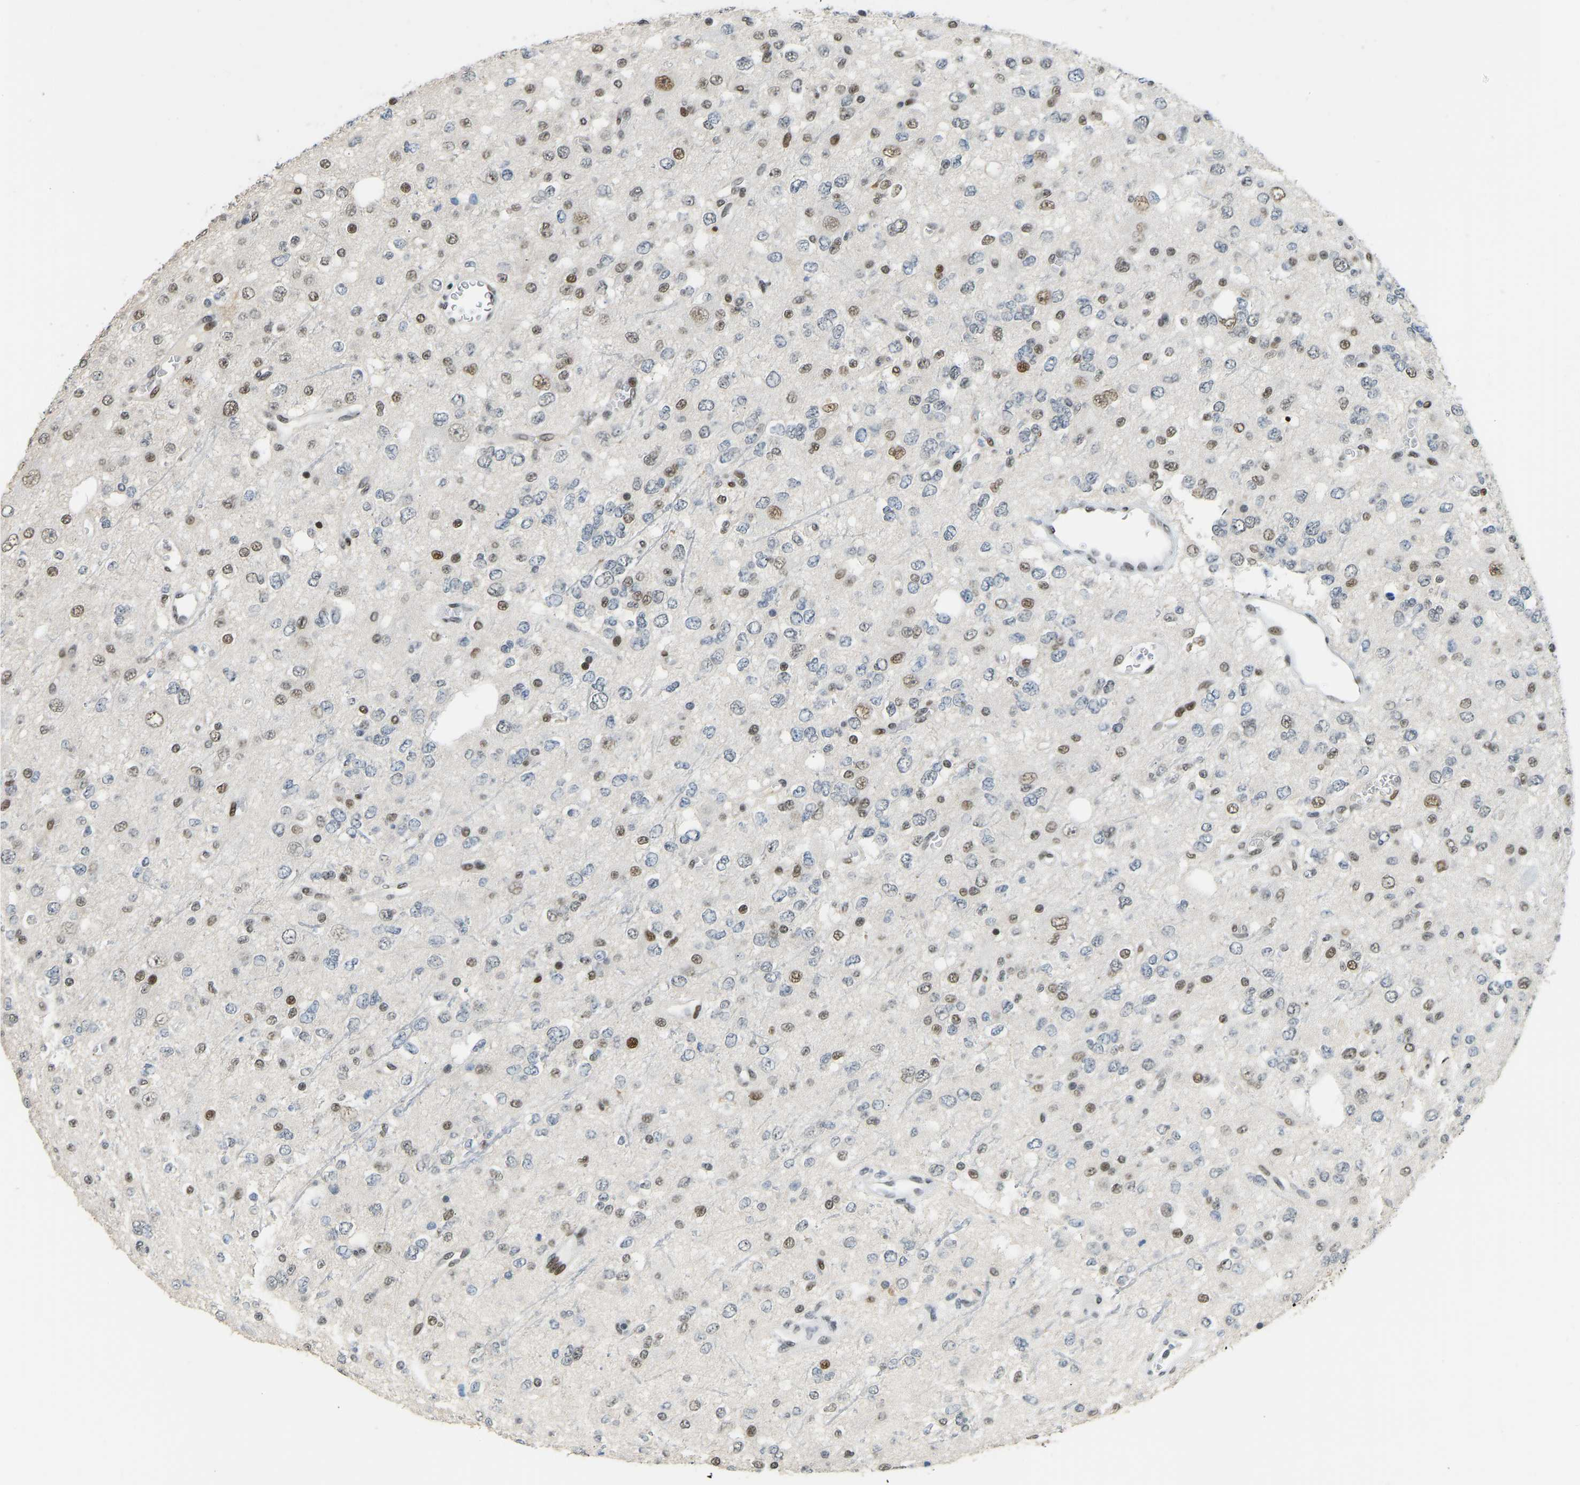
{"staining": {"intensity": "moderate", "quantity": "25%-75%", "location": "nuclear"}, "tissue": "glioma", "cell_type": "Tumor cells", "image_type": "cancer", "snomed": [{"axis": "morphology", "description": "Glioma, malignant, Low grade"}, {"axis": "topography", "description": "Brain"}], "caption": "Brown immunohistochemical staining in human malignant glioma (low-grade) displays moderate nuclear positivity in about 25%-75% of tumor cells. (brown staining indicates protein expression, while blue staining denotes nuclei).", "gene": "FOXK1", "patient": {"sex": "male", "age": 38}}